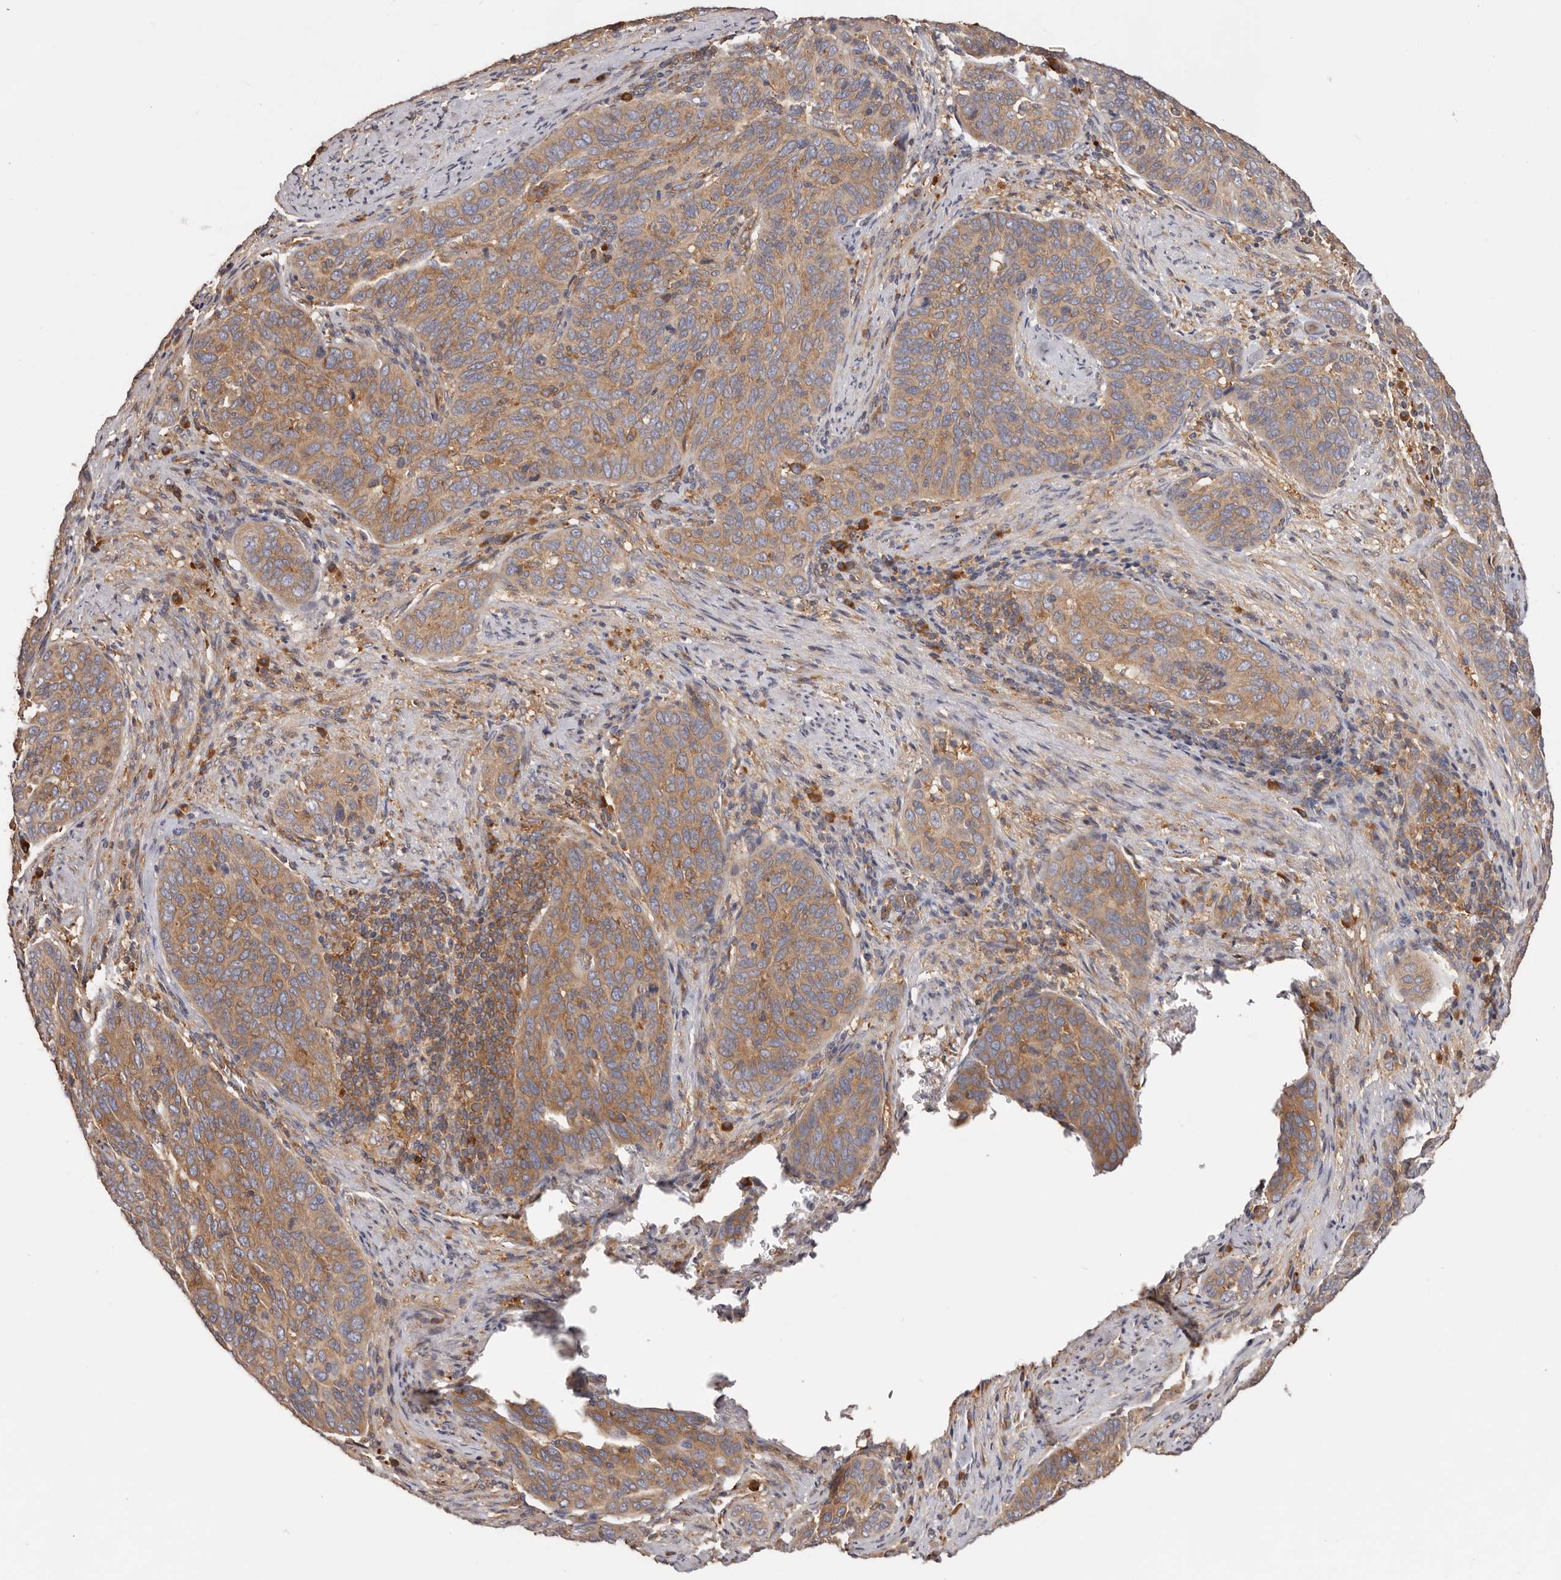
{"staining": {"intensity": "moderate", "quantity": ">75%", "location": "cytoplasmic/membranous"}, "tissue": "cervical cancer", "cell_type": "Tumor cells", "image_type": "cancer", "snomed": [{"axis": "morphology", "description": "Squamous cell carcinoma, NOS"}, {"axis": "topography", "description": "Cervix"}], "caption": "This image displays immunohistochemistry (IHC) staining of squamous cell carcinoma (cervical), with medium moderate cytoplasmic/membranous staining in about >75% of tumor cells.", "gene": "EPRS1", "patient": {"sex": "female", "age": 60}}